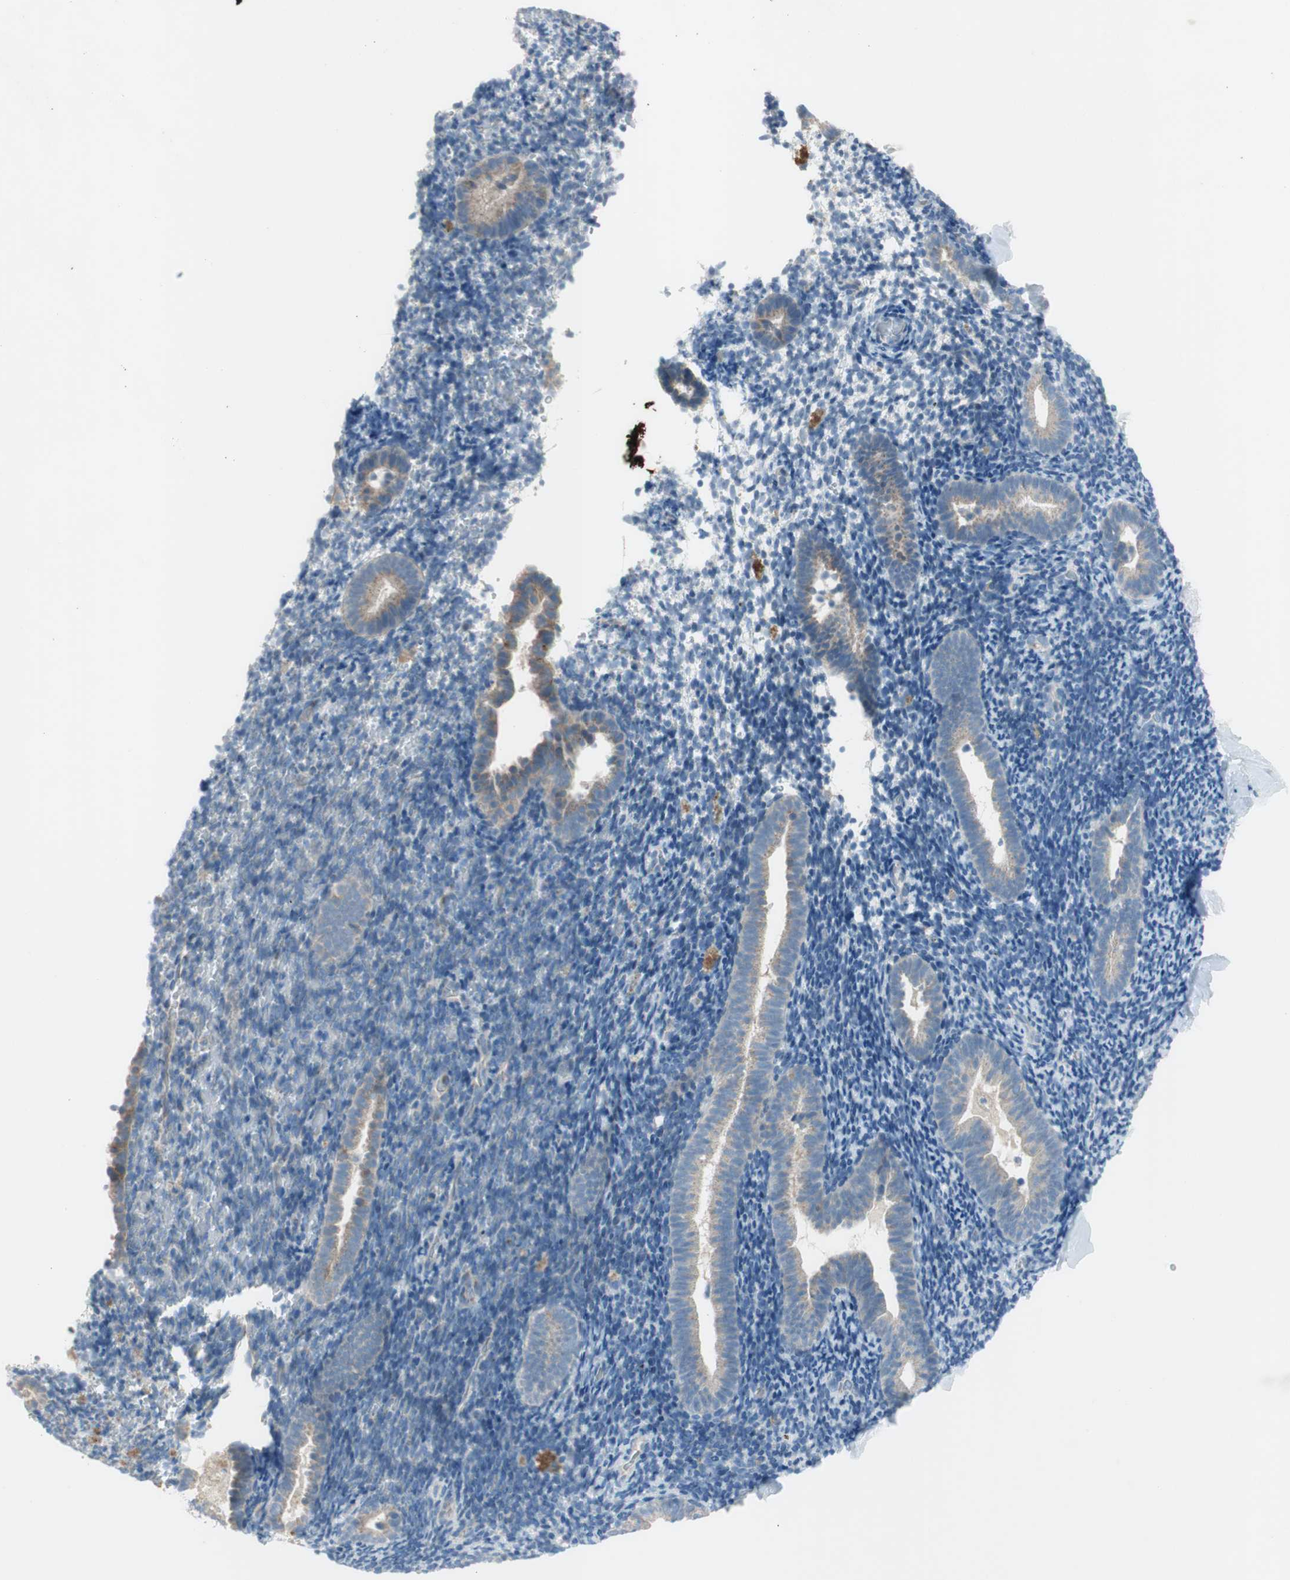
{"staining": {"intensity": "negative", "quantity": "none", "location": "none"}, "tissue": "endometrium", "cell_type": "Cells in endometrial stroma", "image_type": "normal", "snomed": [{"axis": "morphology", "description": "Normal tissue, NOS"}, {"axis": "topography", "description": "Endometrium"}], "caption": "Cells in endometrial stroma show no significant expression in normal endometrium. (DAB immunohistochemistry visualized using brightfield microscopy, high magnification).", "gene": "PRRG4", "patient": {"sex": "female", "age": 51}}